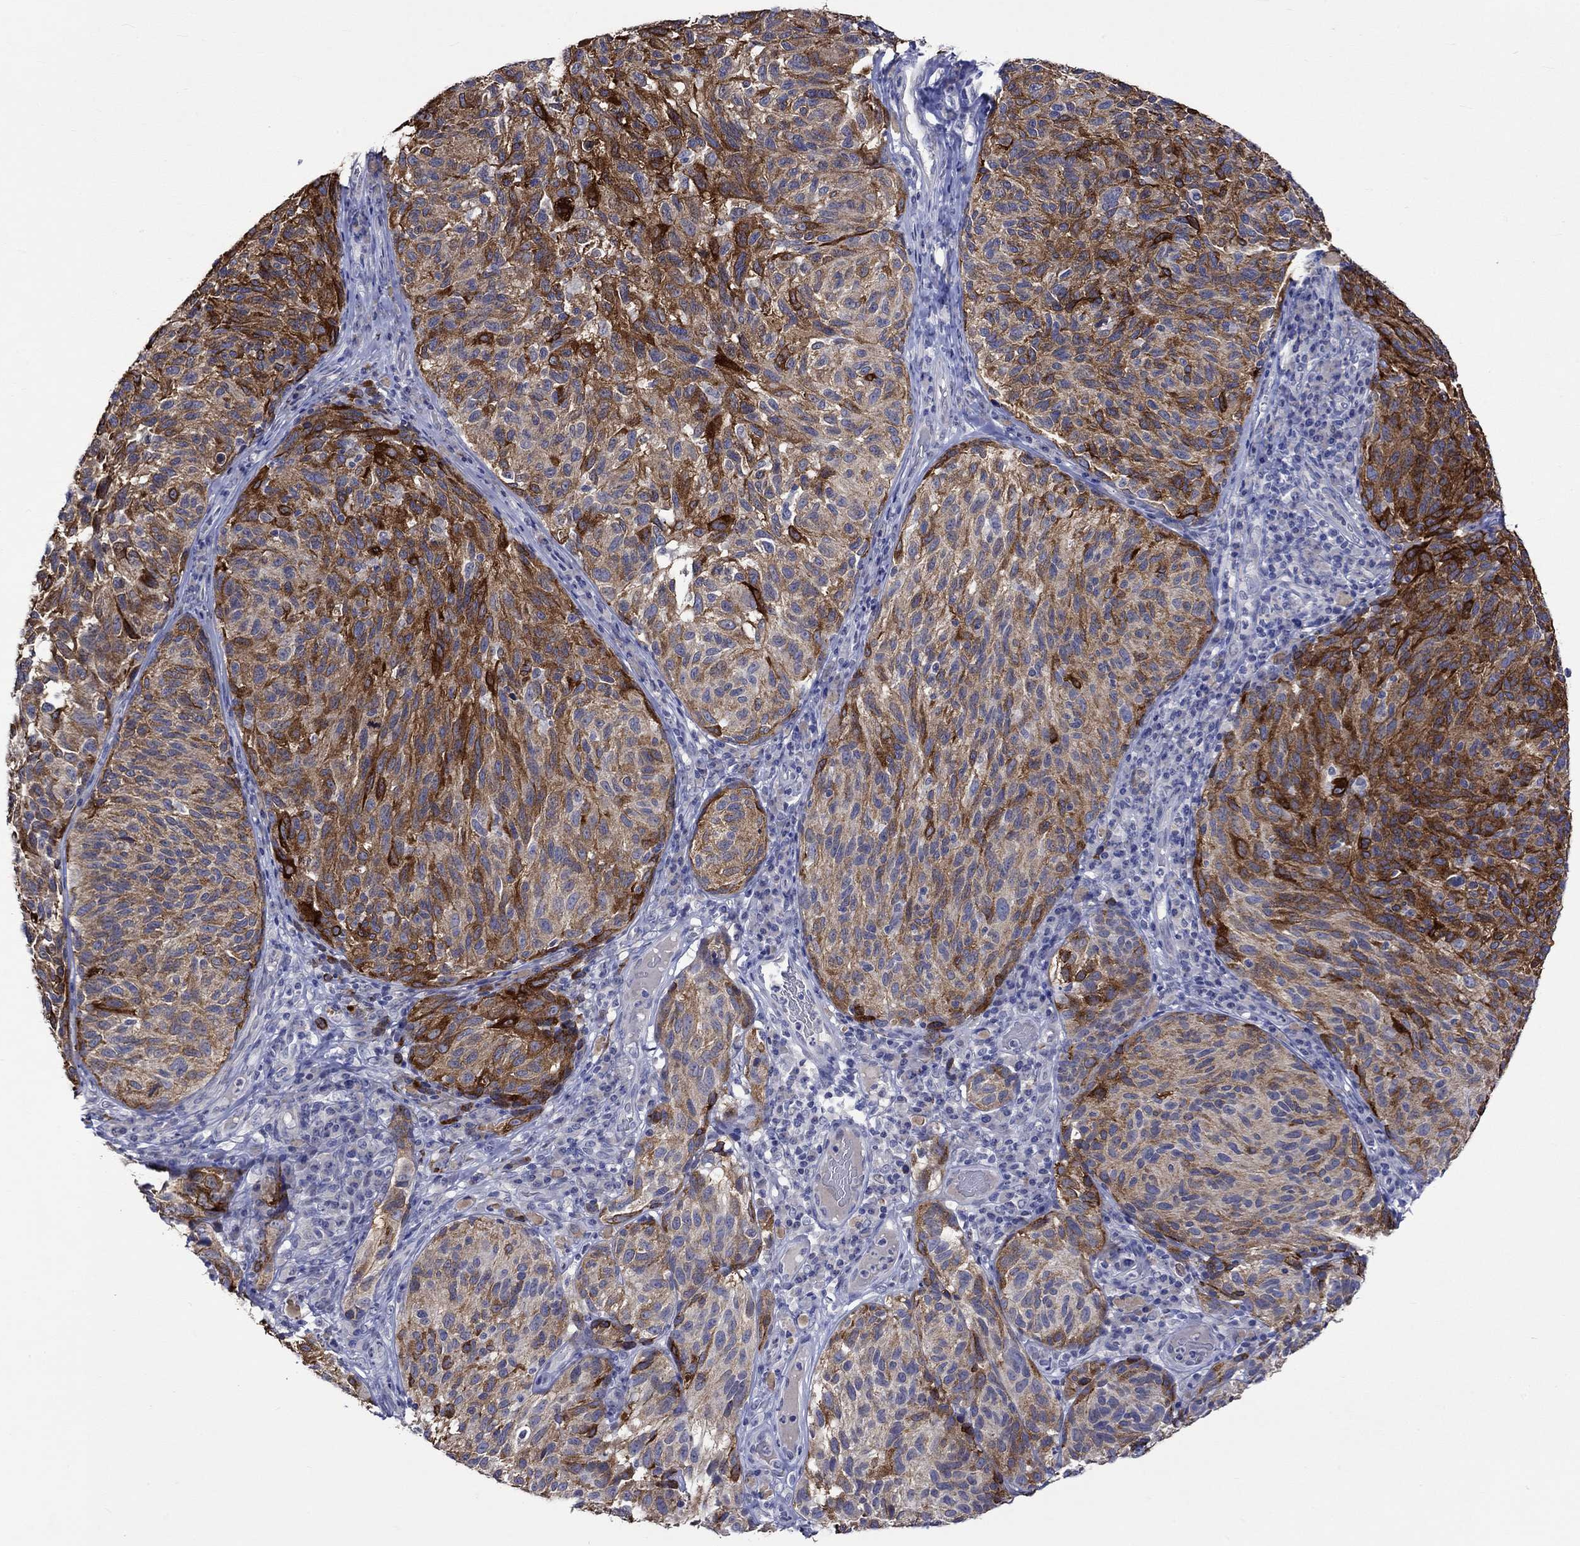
{"staining": {"intensity": "strong", "quantity": "25%-75%", "location": "cytoplasmic/membranous"}, "tissue": "melanoma", "cell_type": "Tumor cells", "image_type": "cancer", "snomed": [{"axis": "morphology", "description": "Malignant melanoma, NOS"}, {"axis": "topography", "description": "Skin"}], "caption": "Protein analysis of melanoma tissue reveals strong cytoplasmic/membranous positivity in approximately 25%-75% of tumor cells.", "gene": "CRYAB", "patient": {"sex": "female", "age": 73}}